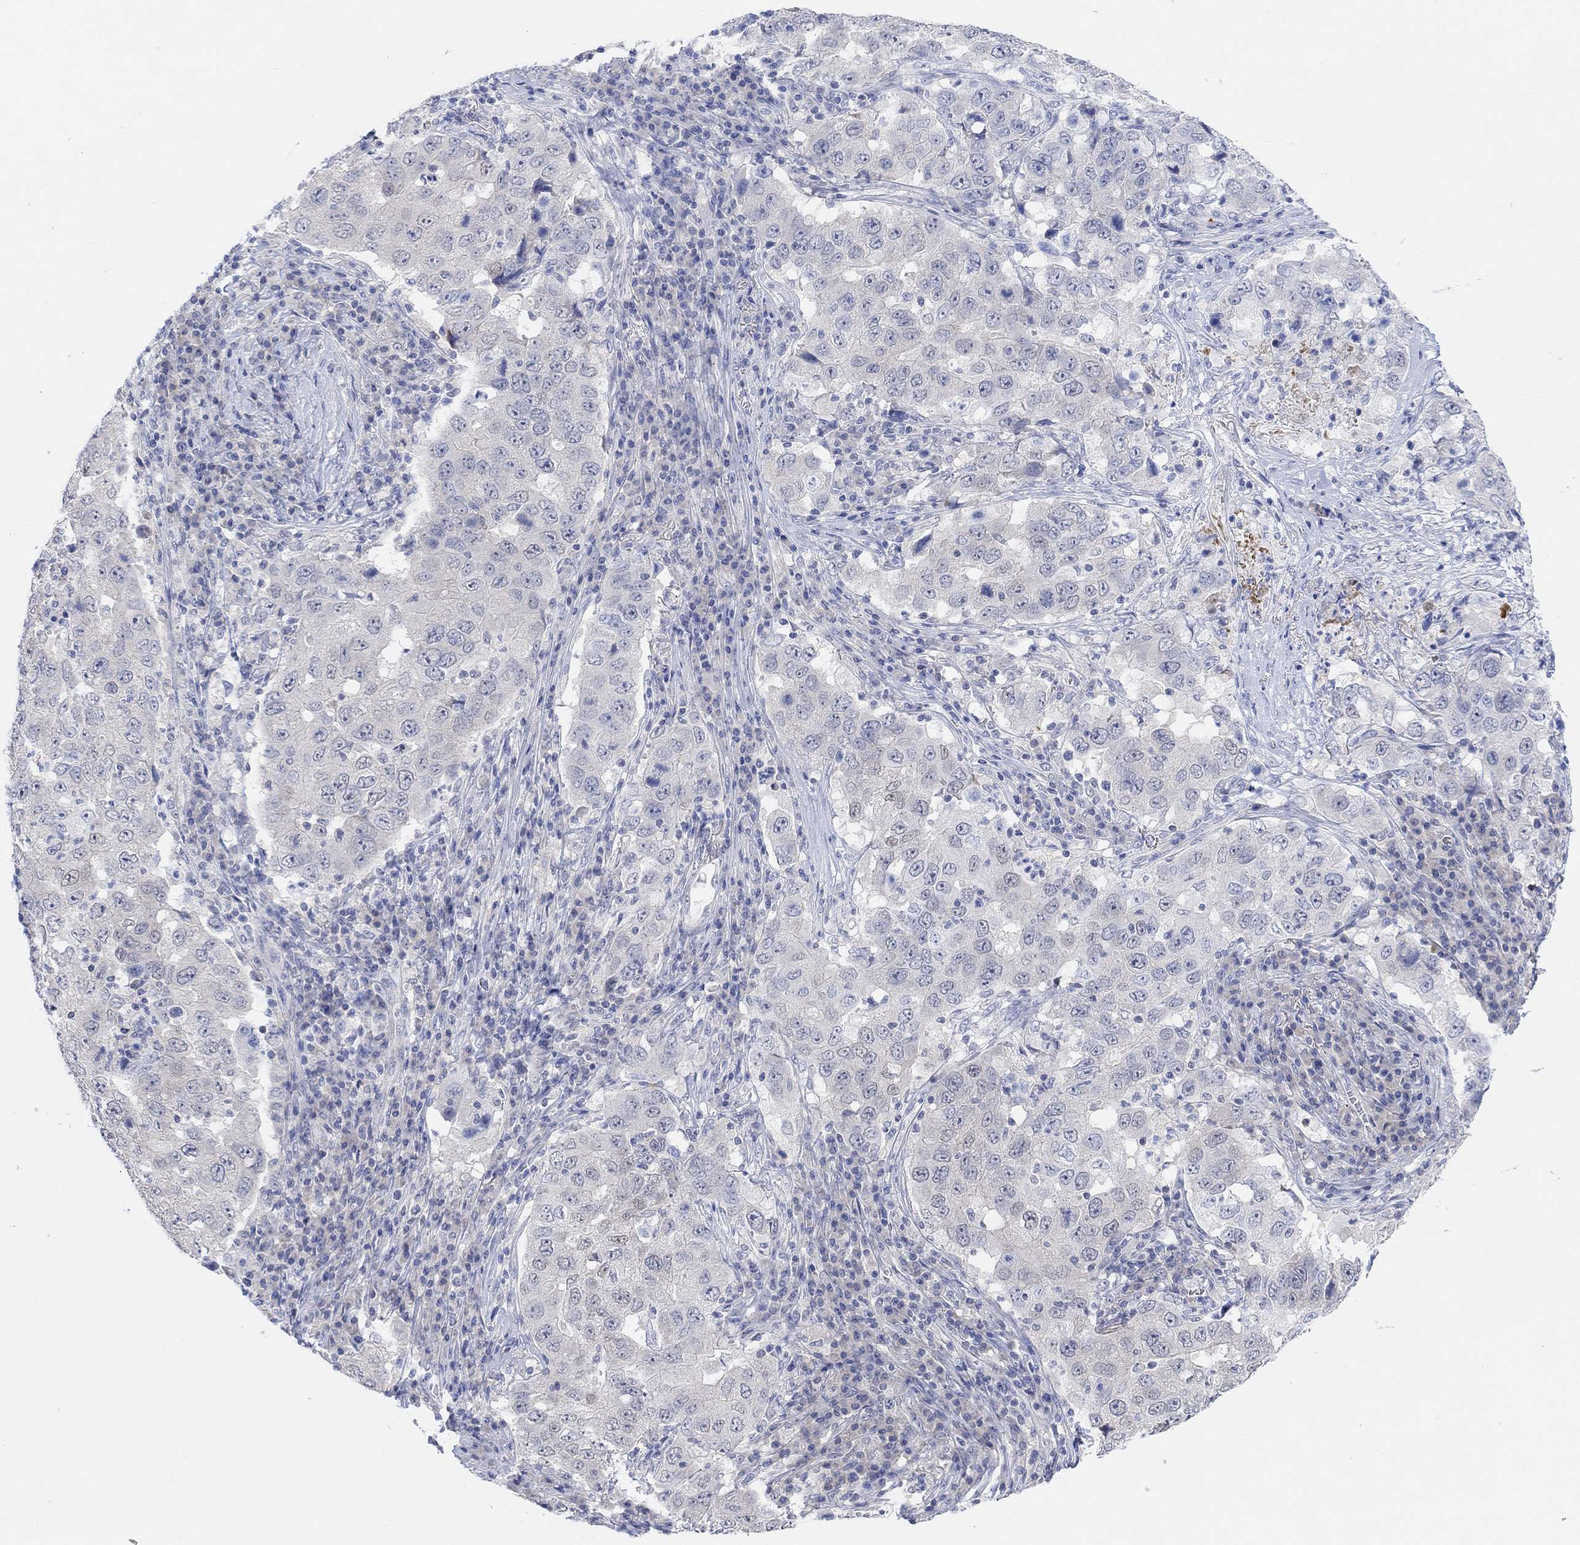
{"staining": {"intensity": "negative", "quantity": "none", "location": "none"}, "tissue": "lung cancer", "cell_type": "Tumor cells", "image_type": "cancer", "snomed": [{"axis": "morphology", "description": "Adenocarcinoma, NOS"}, {"axis": "topography", "description": "Lung"}], "caption": "Histopathology image shows no significant protein positivity in tumor cells of lung cancer.", "gene": "RIMS1", "patient": {"sex": "male", "age": 73}}